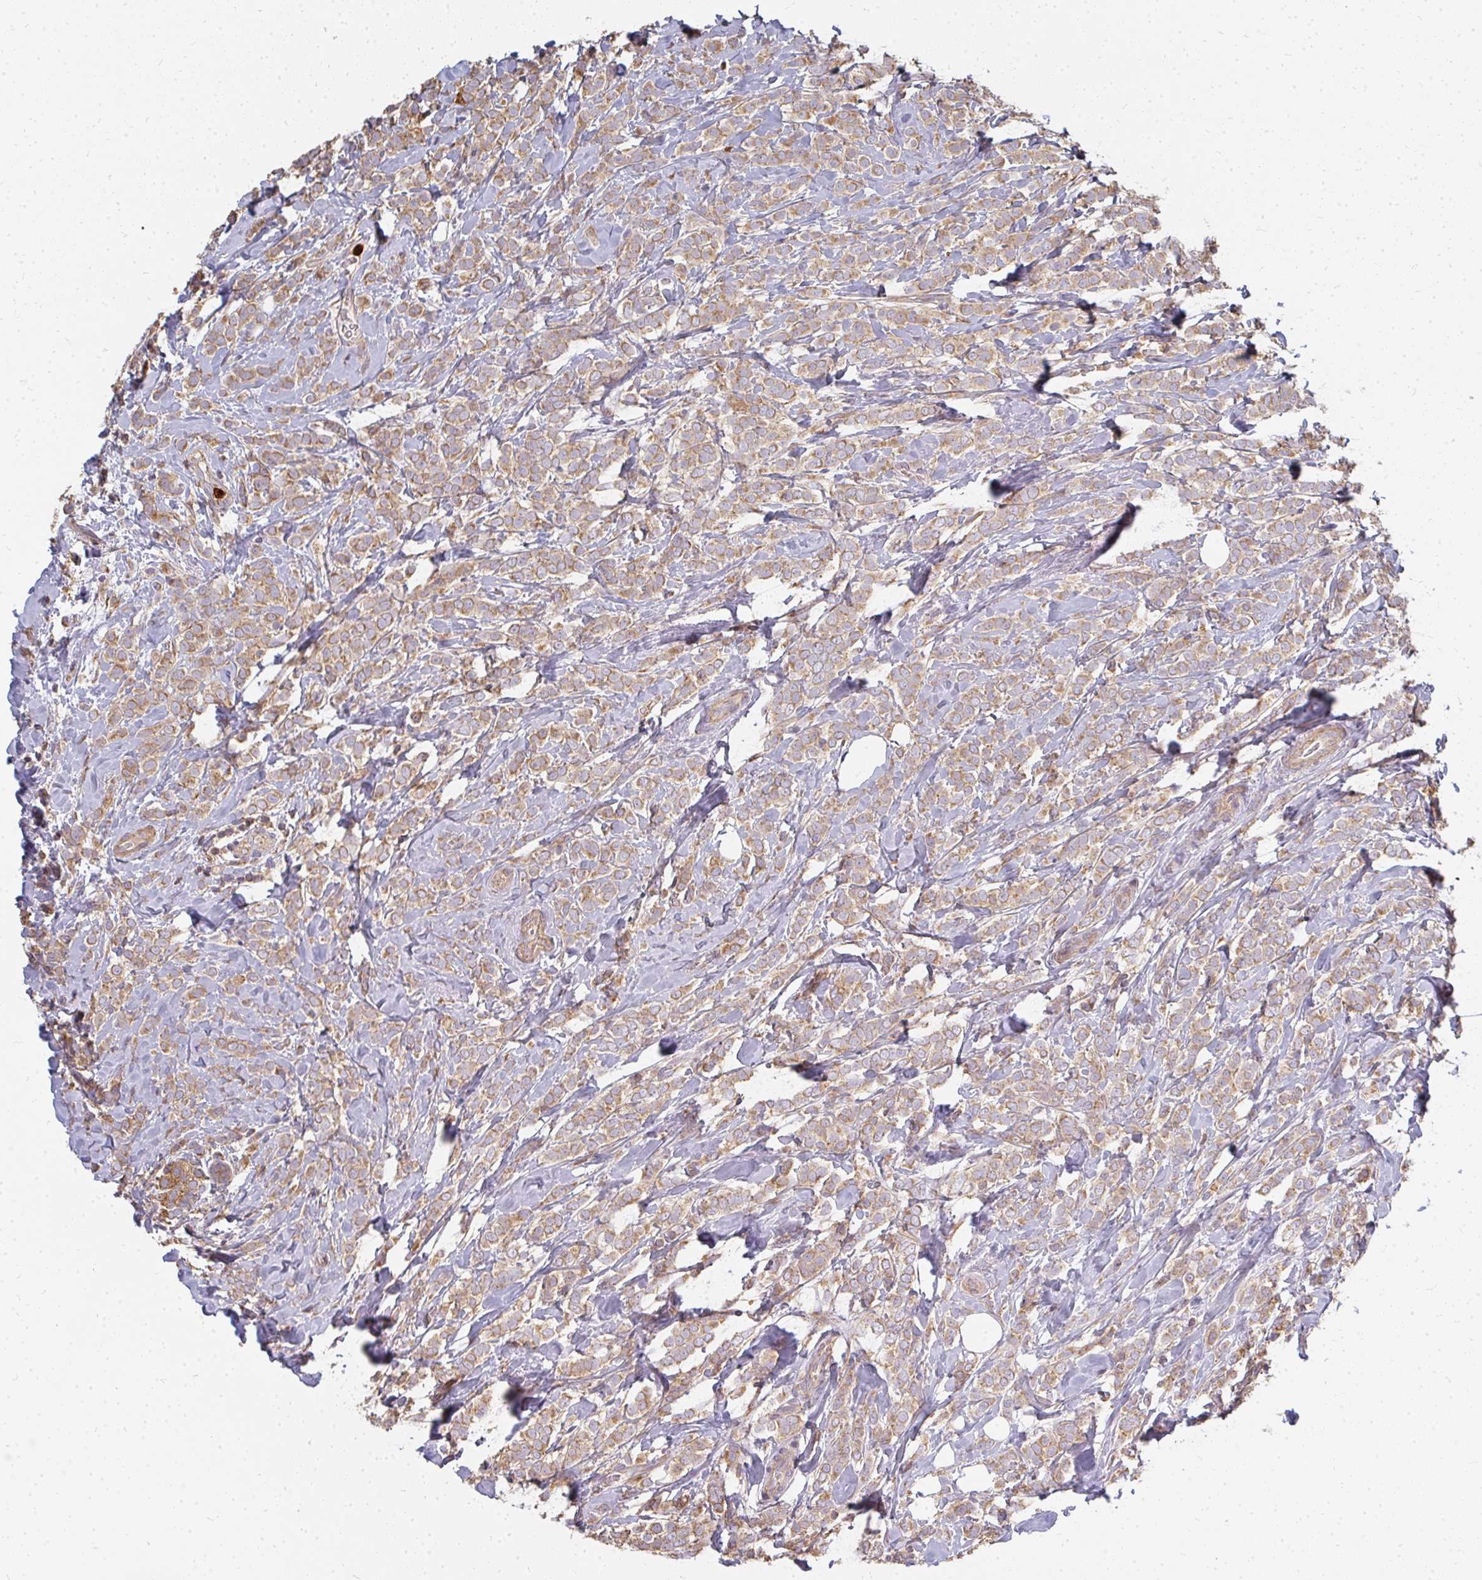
{"staining": {"intensity": "moderate", "quantity": ">75%", "location": "cytoplasmic/membranous"}, "tissue": "breast cancer", "cell_type": "Tumor cells", "image_type": "cancer", "snomed": [{"axis": "morphology", "description": "Lobular carcinoma"}, {"axis": "topography", "description": "Breast"}], "caption": "Immunohistochemistry (IHC) photomicrograph of lobular carcinoma (breast) stained for a protein (brown), which shows medium levels of moderate cytoplasmic/membranous positivity in about >75% of tumor cells.", "gene": "CNTRL", "patient": {"sex": "female", "age": 49}}